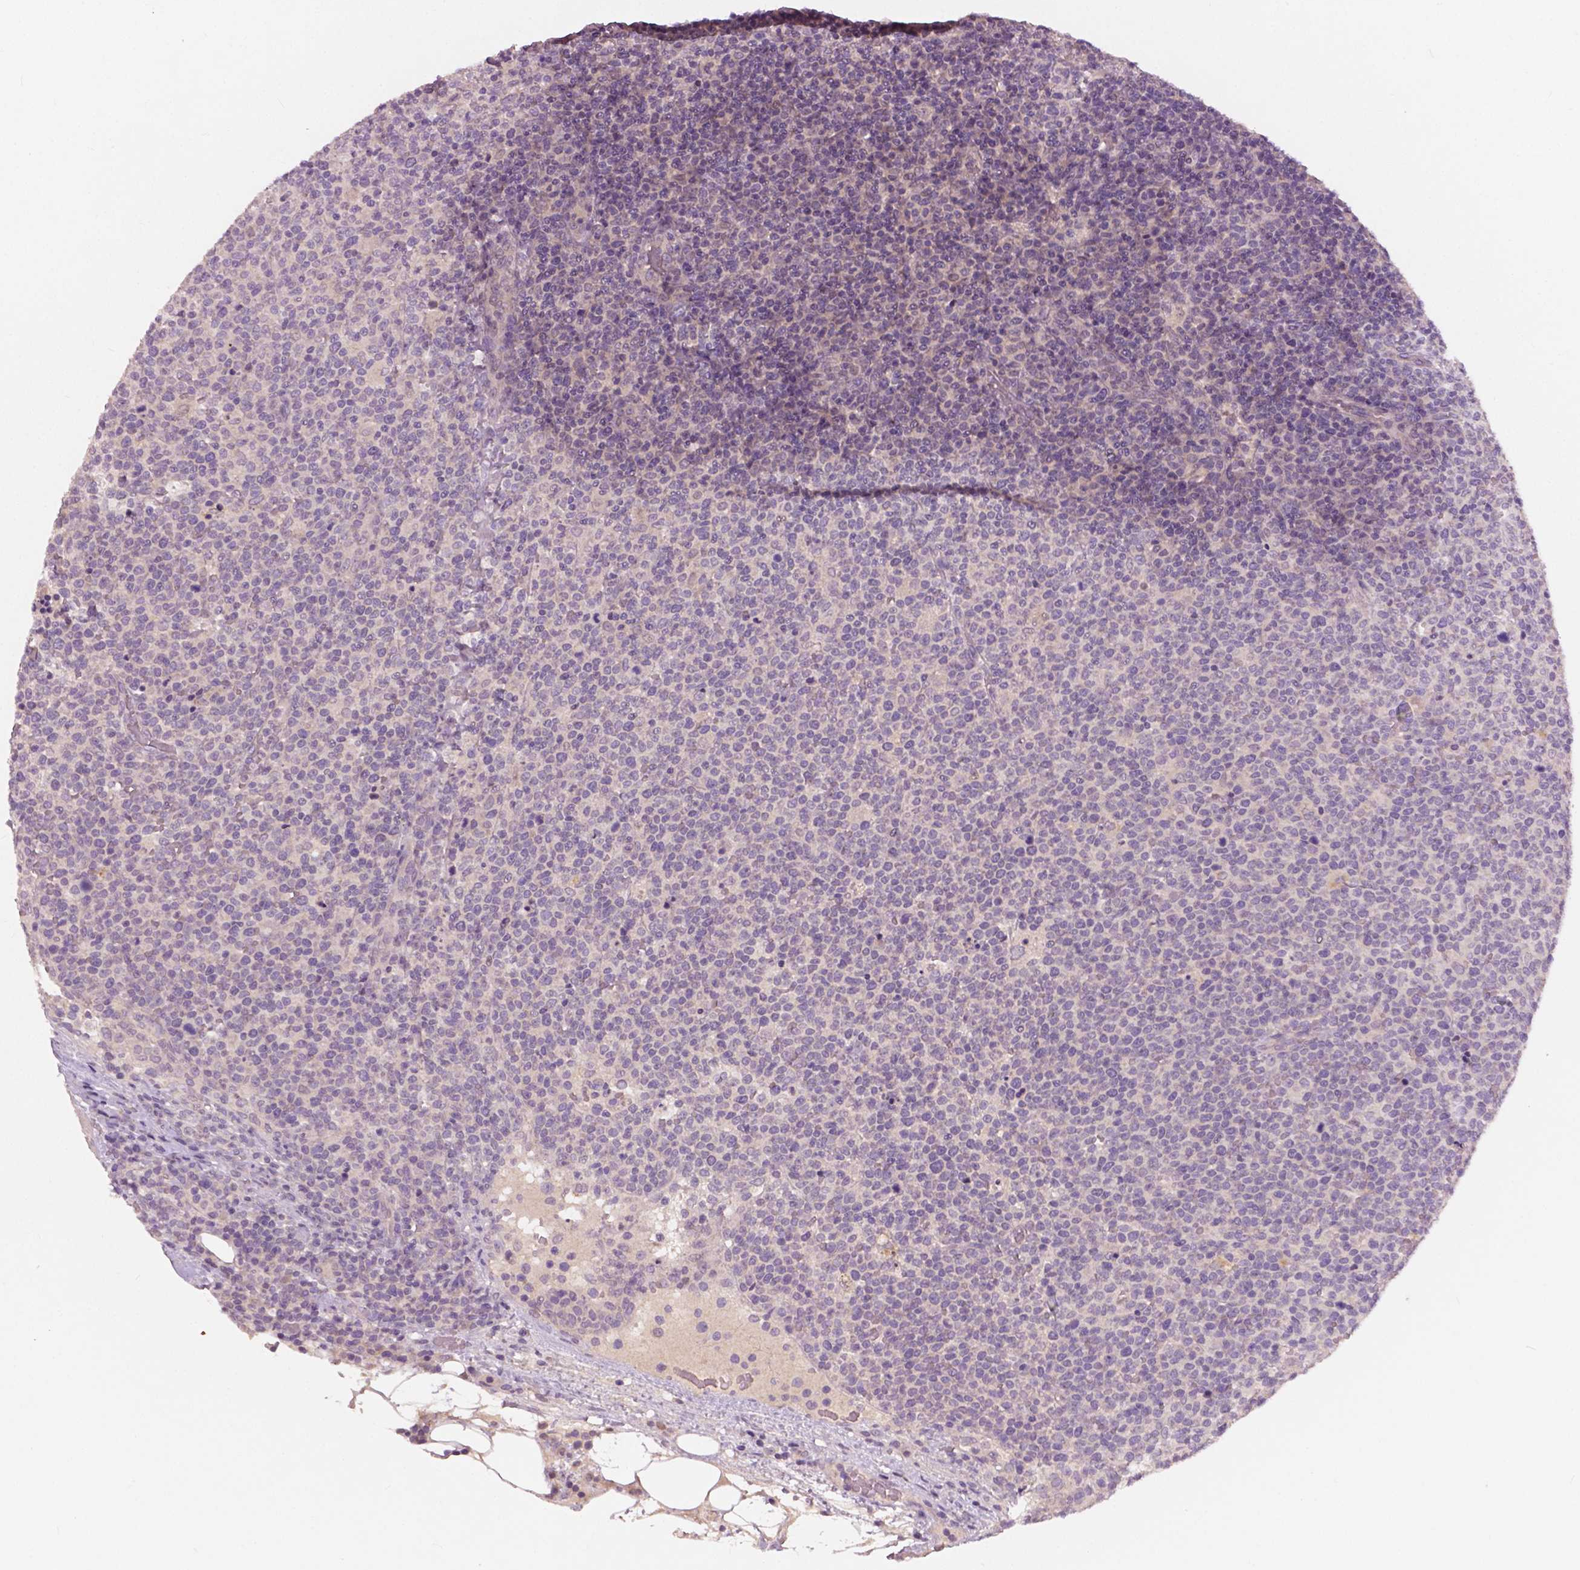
{"staining": {"intensity": "negative", "quantity": "none", "location": "none"}, "tissue": "lymphoma", "cell_type": "Tumor cells", "image_type": "cancer", "snomed": [{"axis": "morphology", "description": "Malignant lymphoma, non-Hodgkin's type, High grade"}, {"axis": "topography", "description": "Lymph node"}], "caption": "Image shows no significant protein positivity in tumor cells of high-grade malignant lymphoma, non-Hodgkin's type. The staining is performed using DAB brown chromogen with nuclei counter-stained in using hematoxylin.", "gene": "KRT17", "patient": {"sex": "male", "age": 61}}